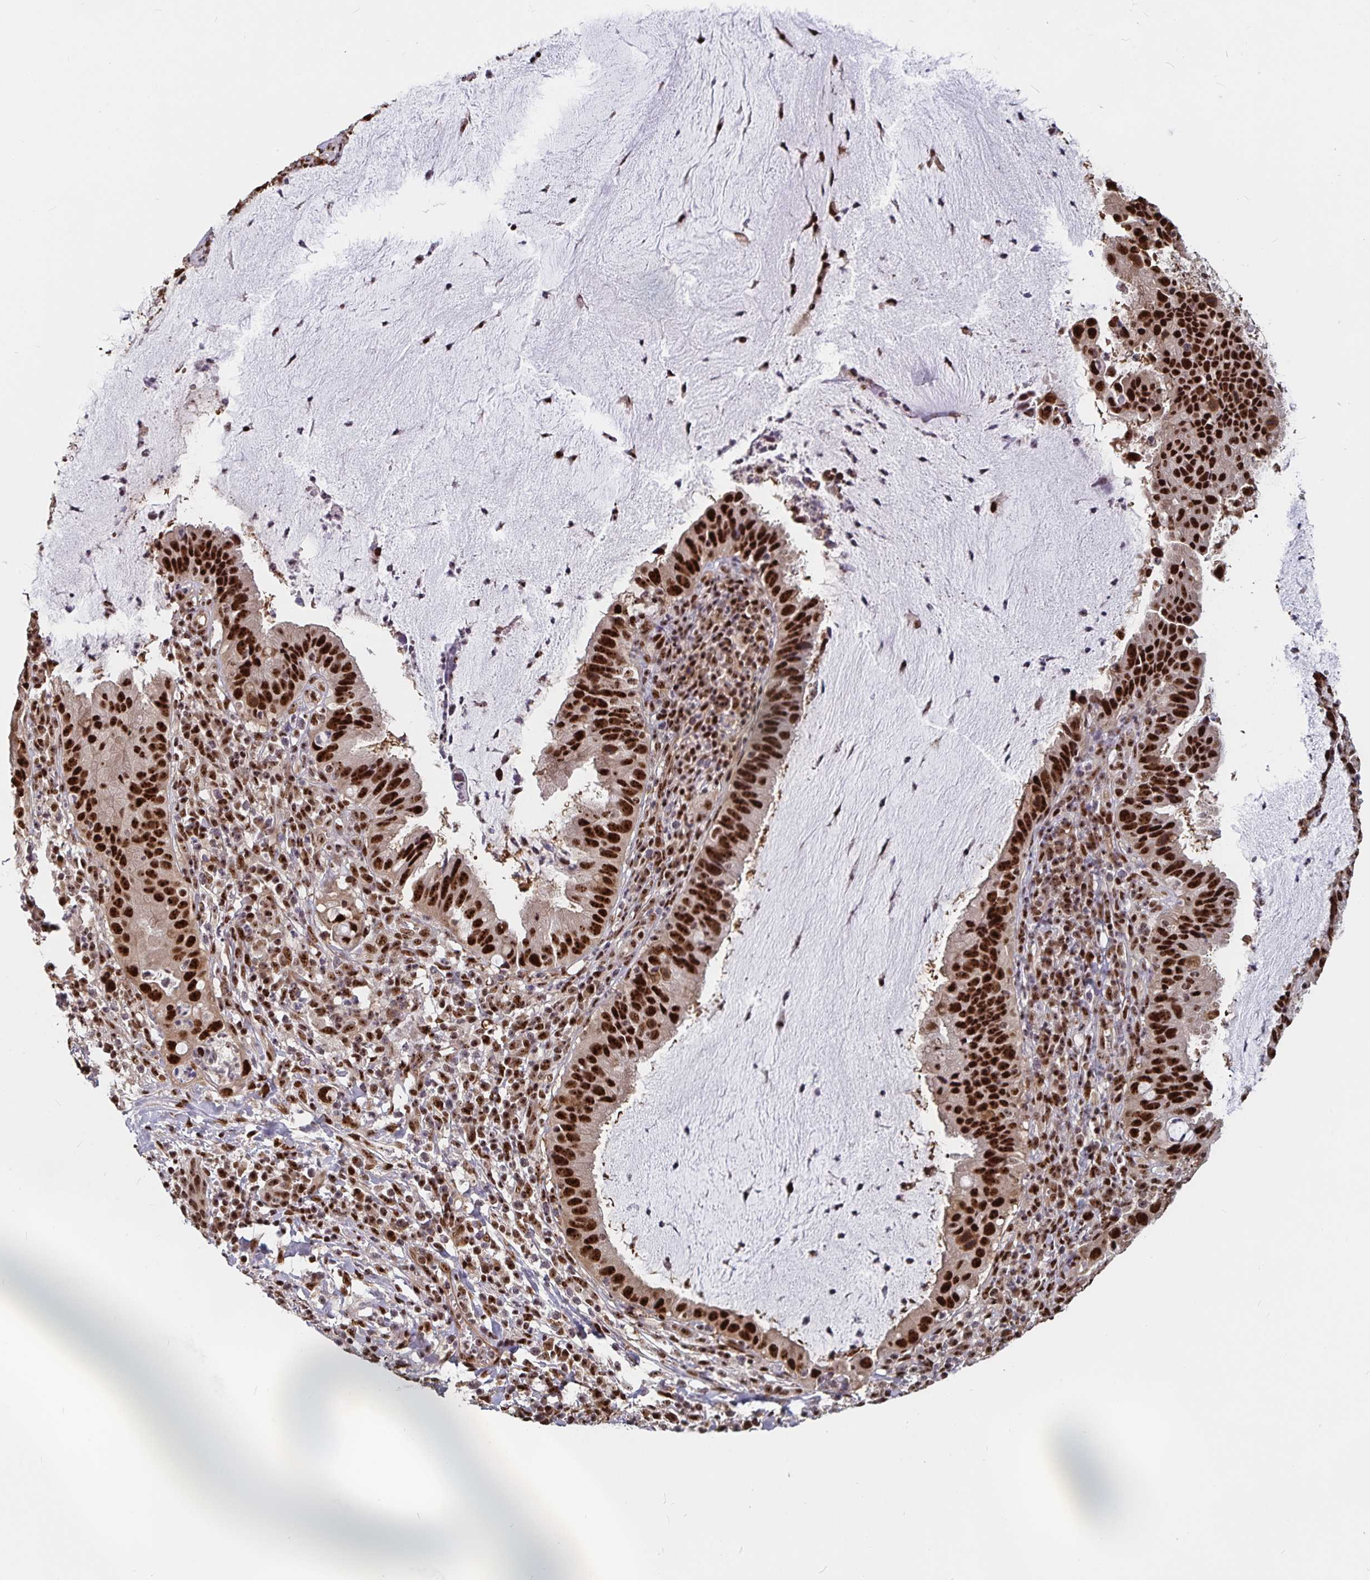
{"staining": {"intensity": "strong", "quantity": ">75%", "location": "nuclear"}, "tissue": "cervical cancer", "cell_type": "Tumor cells", "image_type": "cancer", "snomed": [{"axis": "morphology", "description": "Adenocarcinoma, NOS"}, {"axis": "topography", "description": "Cervix"}], "caption": "Brown immunohistochemical staining in adenocarcinoma (cervical) exhibits strong nuclear staining in about >75% of tumor cells.", "gene": "LAS1L", "patient": {"sex": "female", "age": 34}}